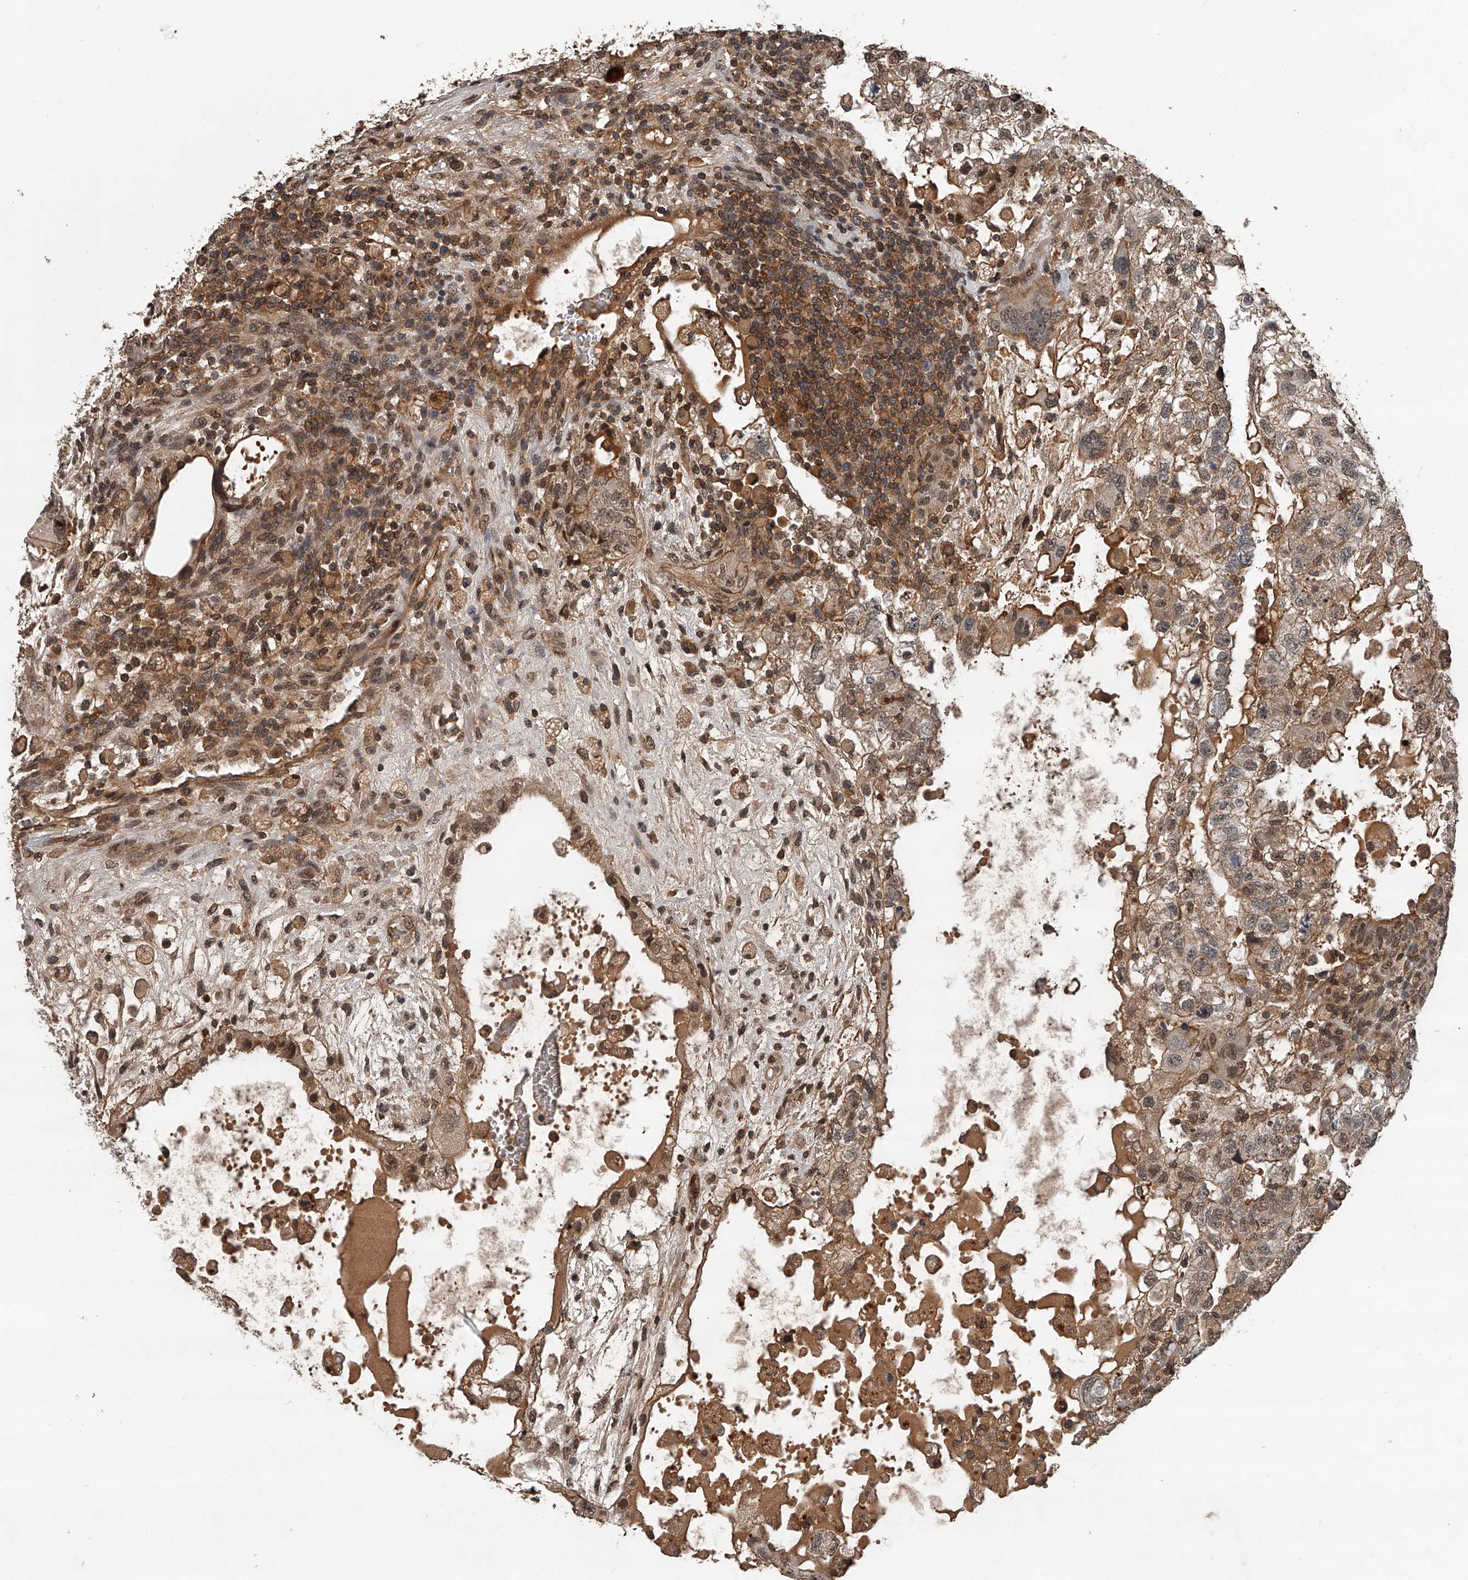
{"staining": {"intensity": "moderate", "quantity": ">75%", "location": "cytoplasmic/membranous,nuclear"}, "tissue": "testis cancer", "cell_type": "Tumor cells", "image_type": "cancer", "snomed": [{"axis": "morphology", "description": "Carcinoma, Embryonal, NOS"}, {"axis": "topography", "description": "Testis"}], "caption": "This micrograph exhibits immunohistochemistry (IHC) staining of human testis embryonal carcinoma, with medium moderate cytoplasmic/membranous and nuclear positivity in approximately >75% of tumor cells.", "gene": "PLEKHG1", "patient": {"sex": "male", "age": 36}}